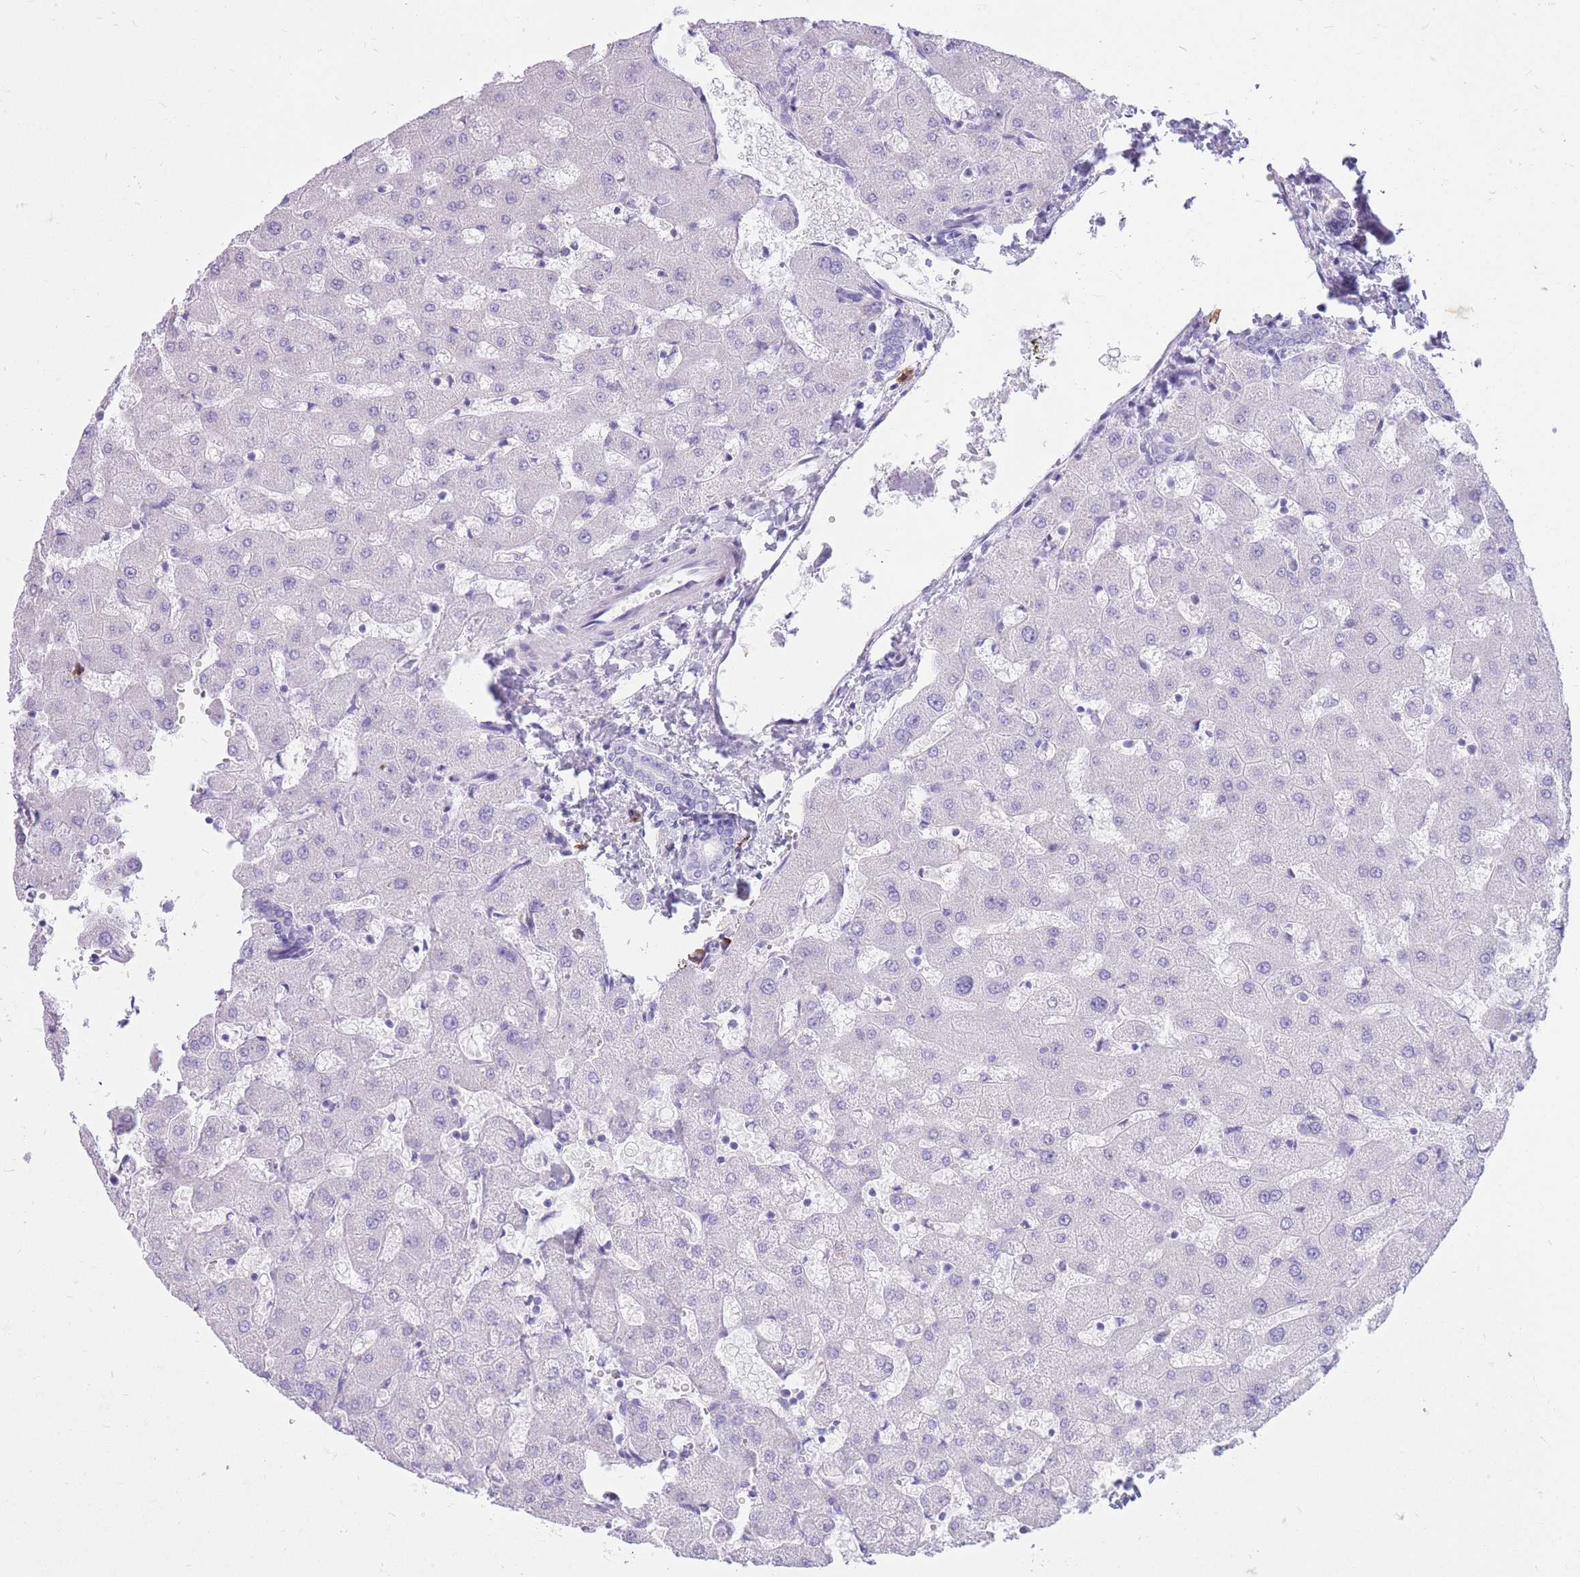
{"staining": {"intensity": "negative", "quantity": "none", "location": "none"}, "tissue": "liver", "cell_type": "Cholangiocytes", "image_type": "normal", "snomed": [{"axis": "morphology", "description": "Normal tissue, NOS"}, {"axis": "topography", "description": "Liver"}], "caption": "Immunohistochemical staining of normal human liver shows no significant staining in cholangiocytes.", "gene": "ZFP37", "patient": {"sex": "female", "age": 63}}